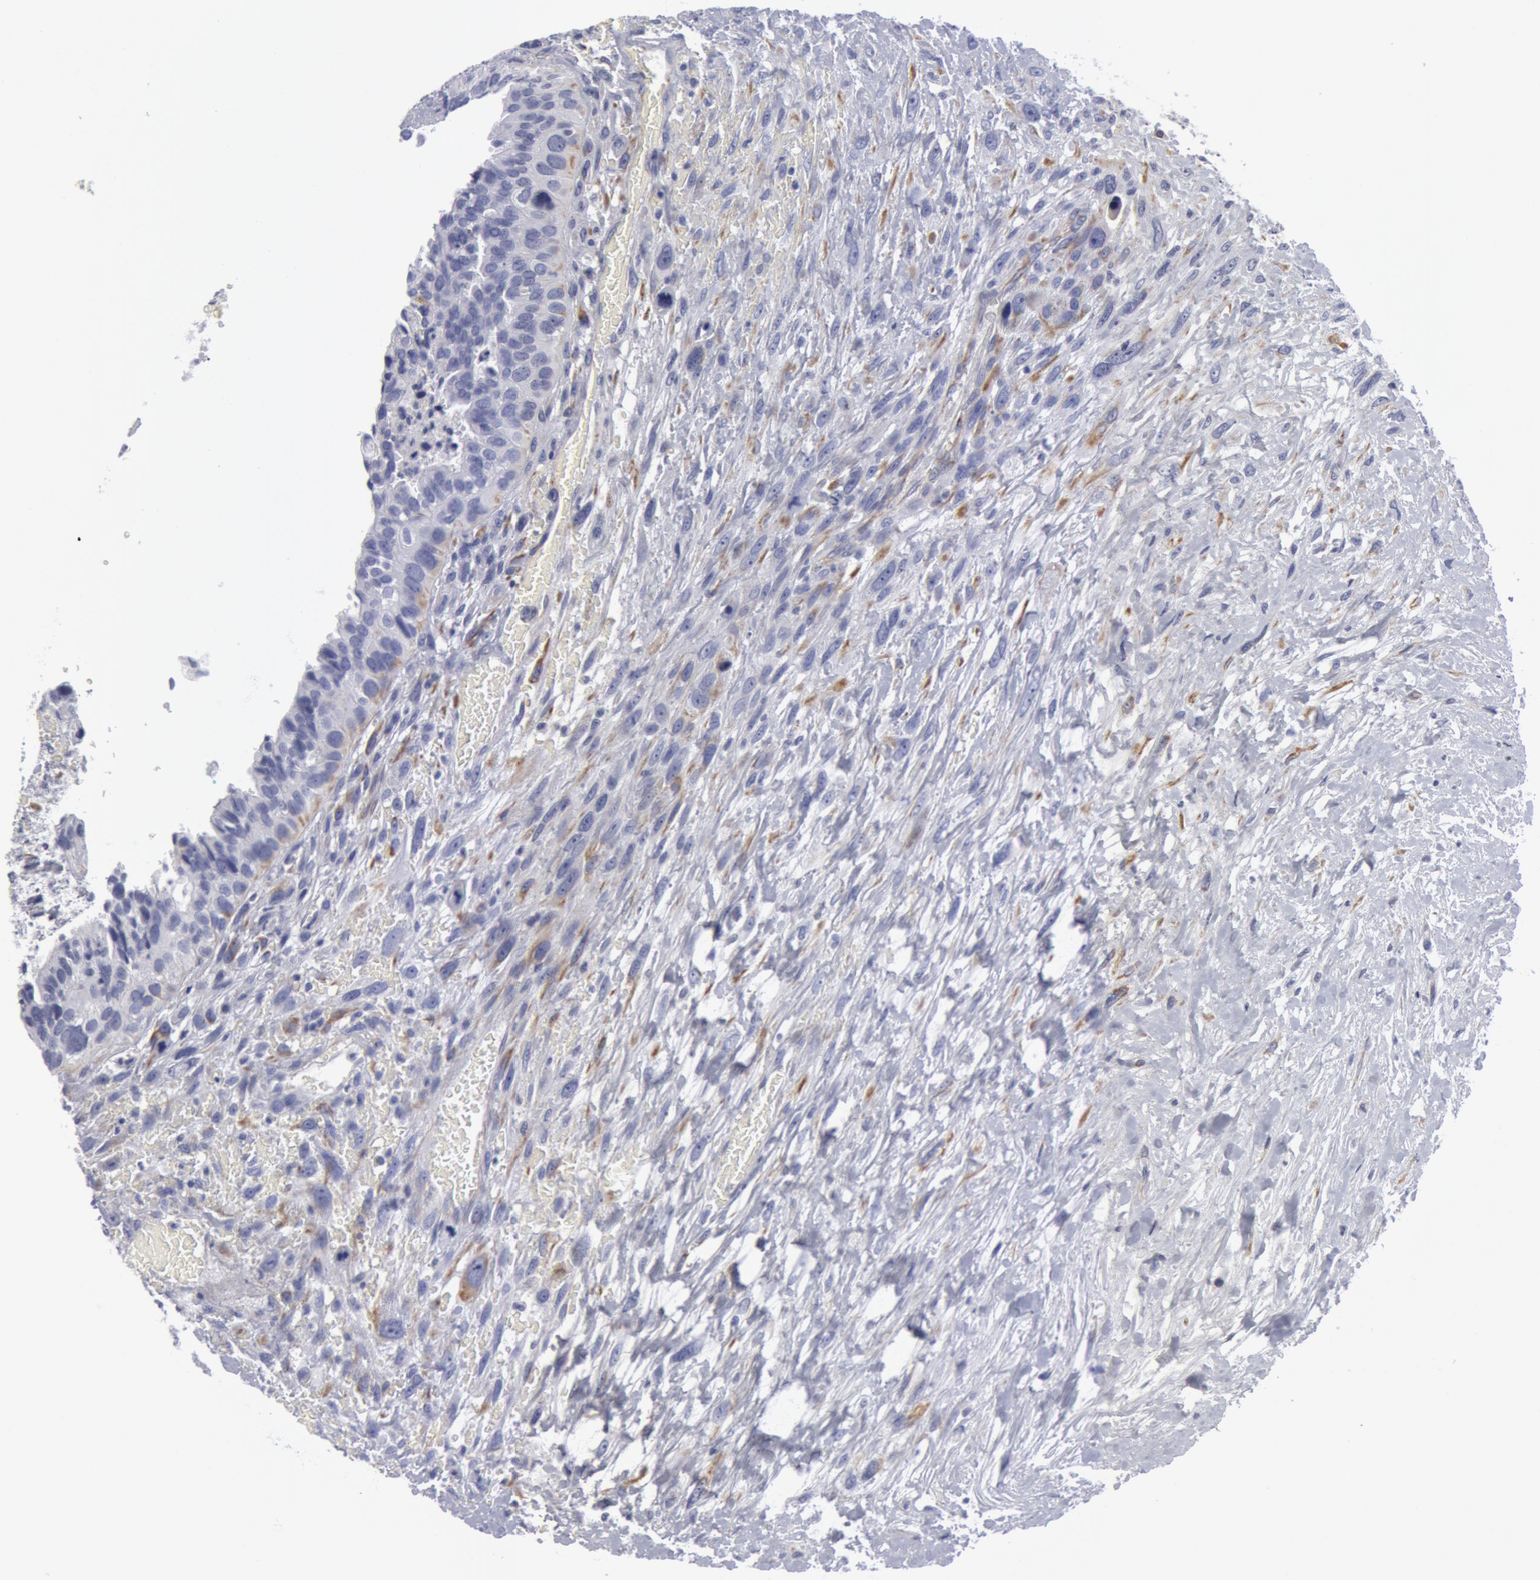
{"staining": {"intensity": "negative", "quantity": "none", "location": "none"}, "tissue": "breast cancer", "cell_type": "Tumor cells", "image_type": "cancer", "snomed": [{"axis": "morphology", "description": "Neoplasm, malignant, NOS"}, {"axis": "topography", "description": "Breast"}], "caption": "Tumor cells are negative for protein expression in human breast malignant neoplasm.", "gene": "SMC1B", "patient": {"sex": "female", "age": 50}}